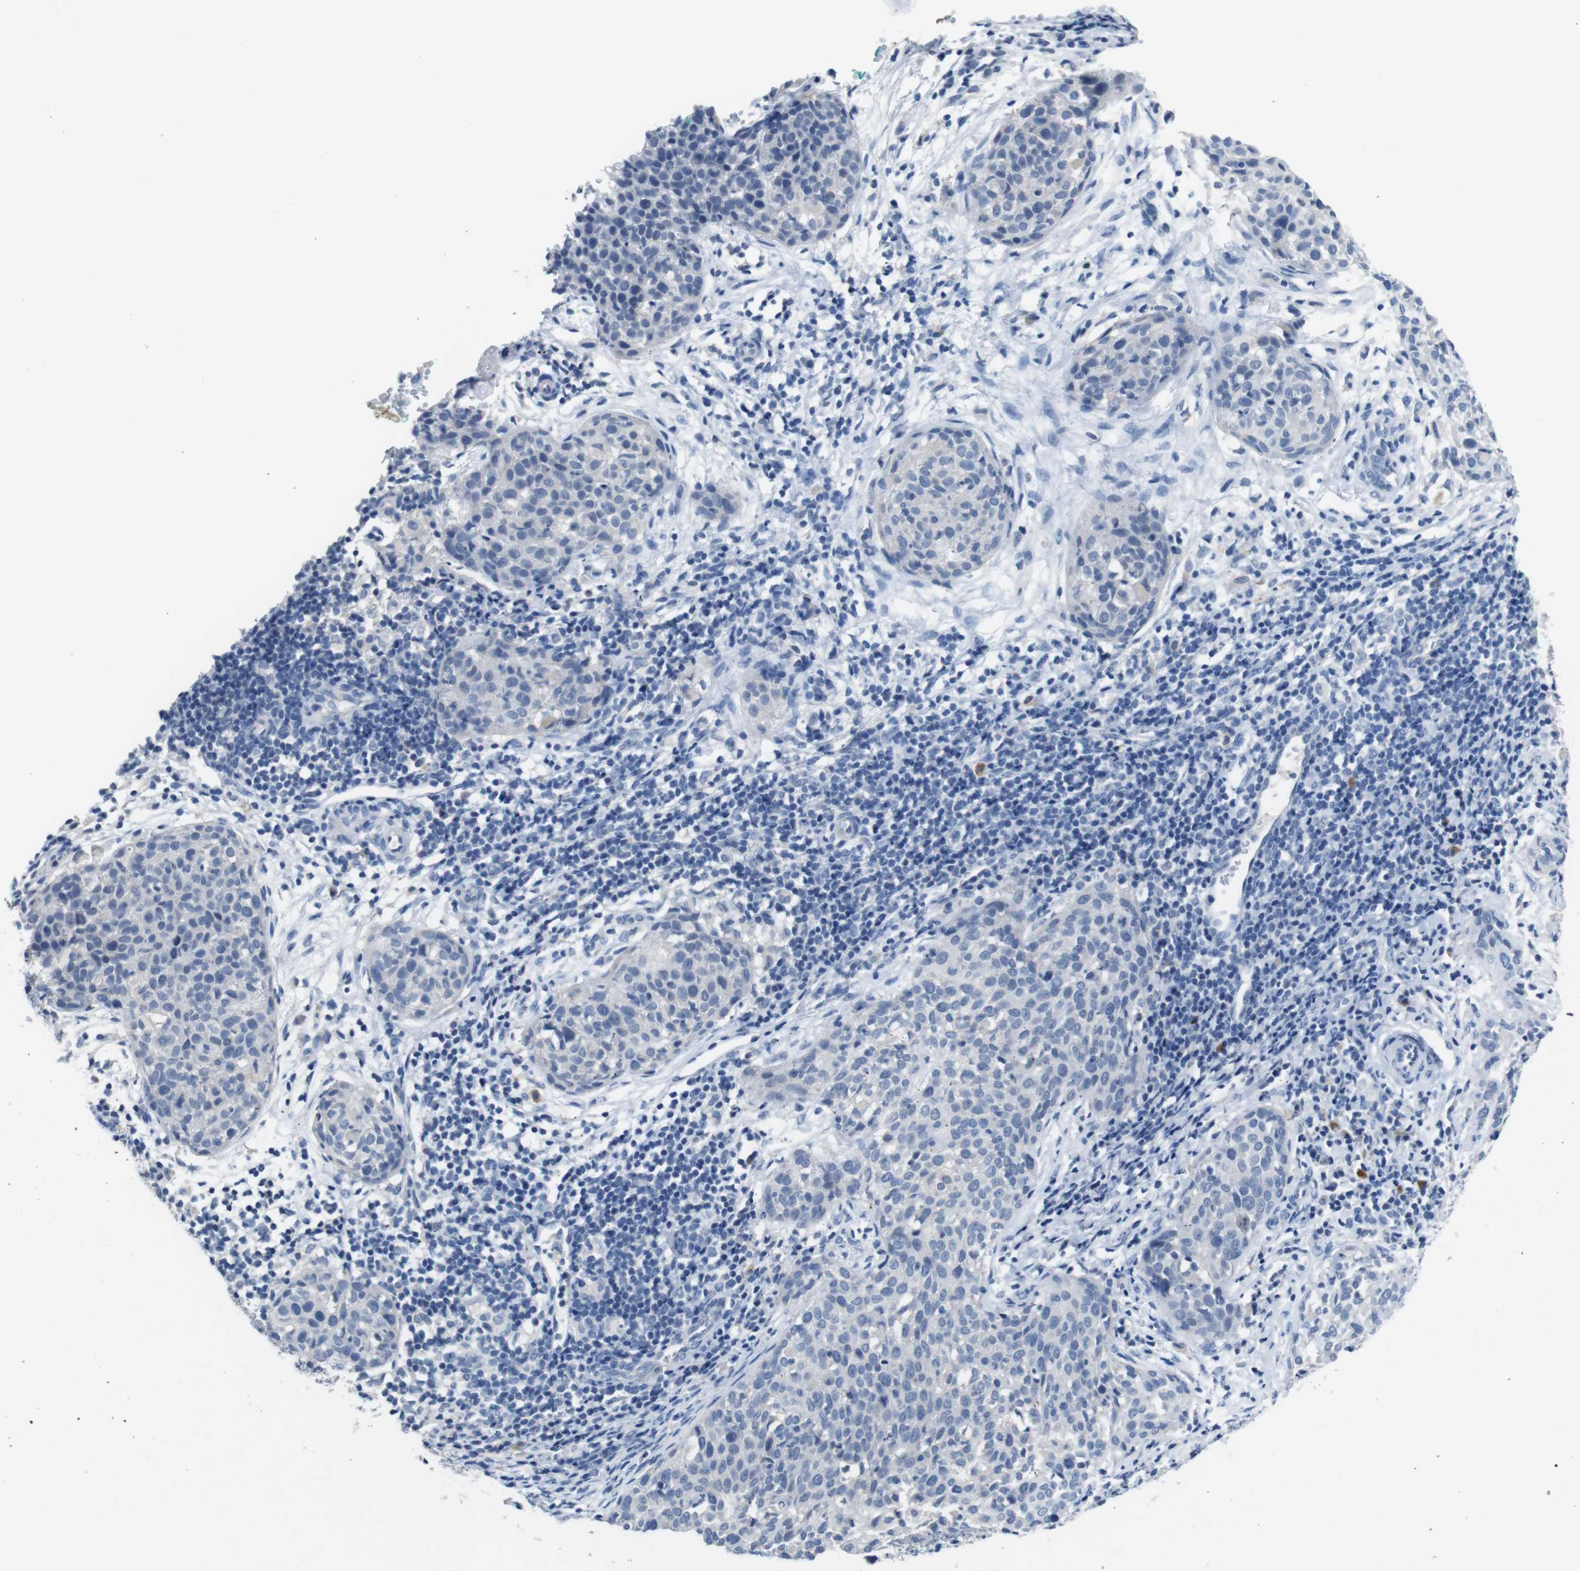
{"staining": {"intensity": "negative", "quantity": "none", "location": "none"}, "tissue": "cervical cancer", "cell_type": "Tumor cells", "image_type": "cancer", "snomed": [{"axis": "morphology", "description": "Squamous cell carcinoma, NOS"}, {"axis": "topography", "description": "Cervix"}], "caption": "Immunohistochemistry micrograph of cervical squamous cell carcinoma stained for a protein (brown), which exhibits no expression in tumor cells.", "gene": "SLC2A8", "patient": {"sex": "female", "age": 38}}